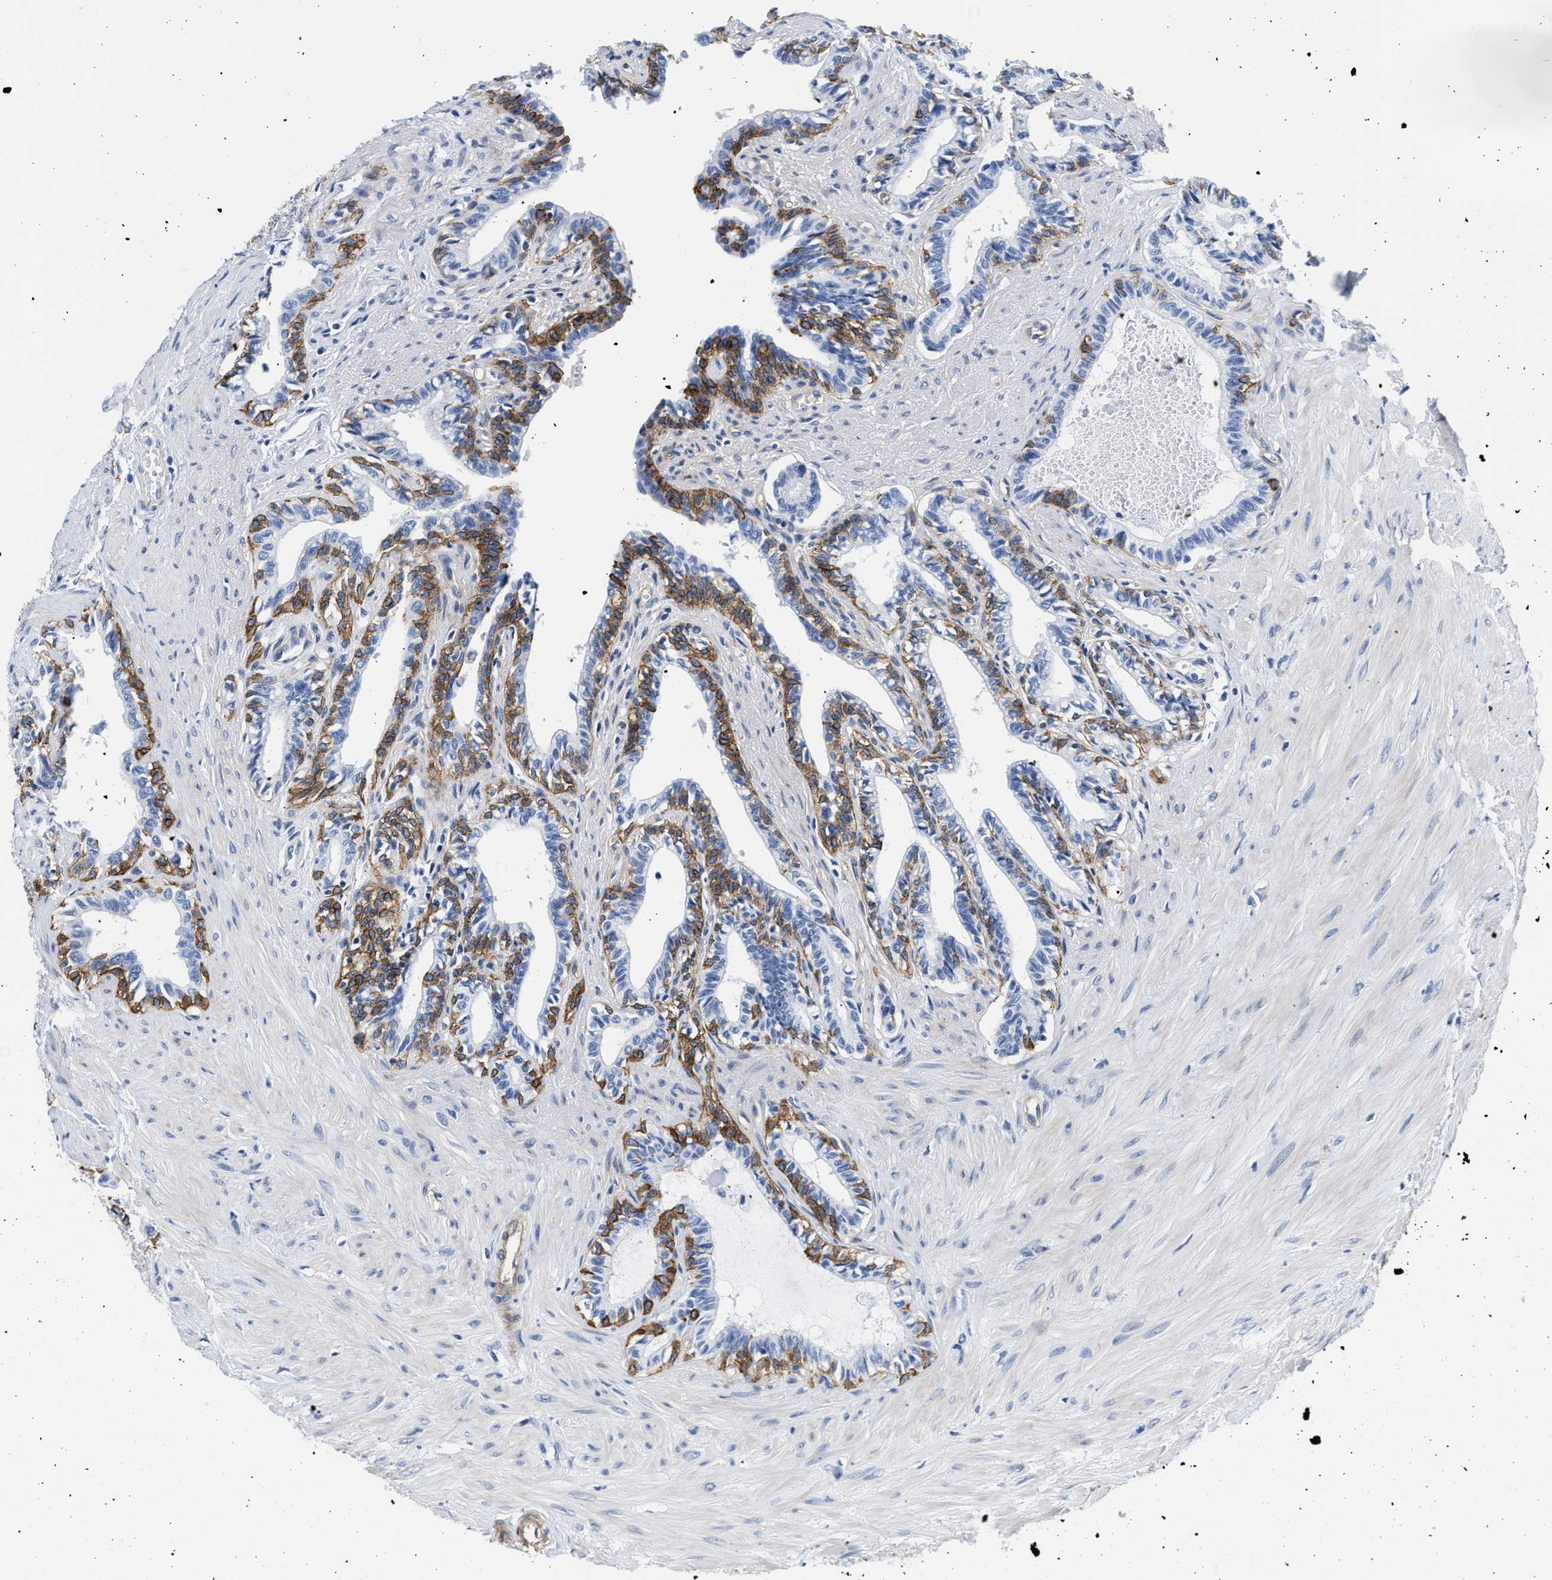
{"staining": {"intensity": "moderate", "quantity": "25%-75%", "location": "cytoplasmic/membranous"}, "tissue": "seminal vesicle", "cell_type": "Glandular cells", "image_type": "normal", "snomed": [{"axis": "morphology", "description": "Normal tissue, NOS"}, {"axis": "morphology", "description": "Adenocarcinoma, High grade"}, {"axis": "topography", "description": "Prostate"}, {"axis": "topography", "description": "Seminal veicle"}], "caption": "IHC staining of normal seminal vesicle, which exhibits medium levels of moderate cytoplasmic/membranous staining in about 25%-75% of glandular cells indicating moderate cytoplasmic/membranous protein positivity. The staining was performed using DAB (3,3'-diaminobenzidine) (brown) for protein detection and nuclei were counterstained in hematoxylin (blue).", "gene": "TRIM29", "patient": {"sex": "male", "age": 55}}